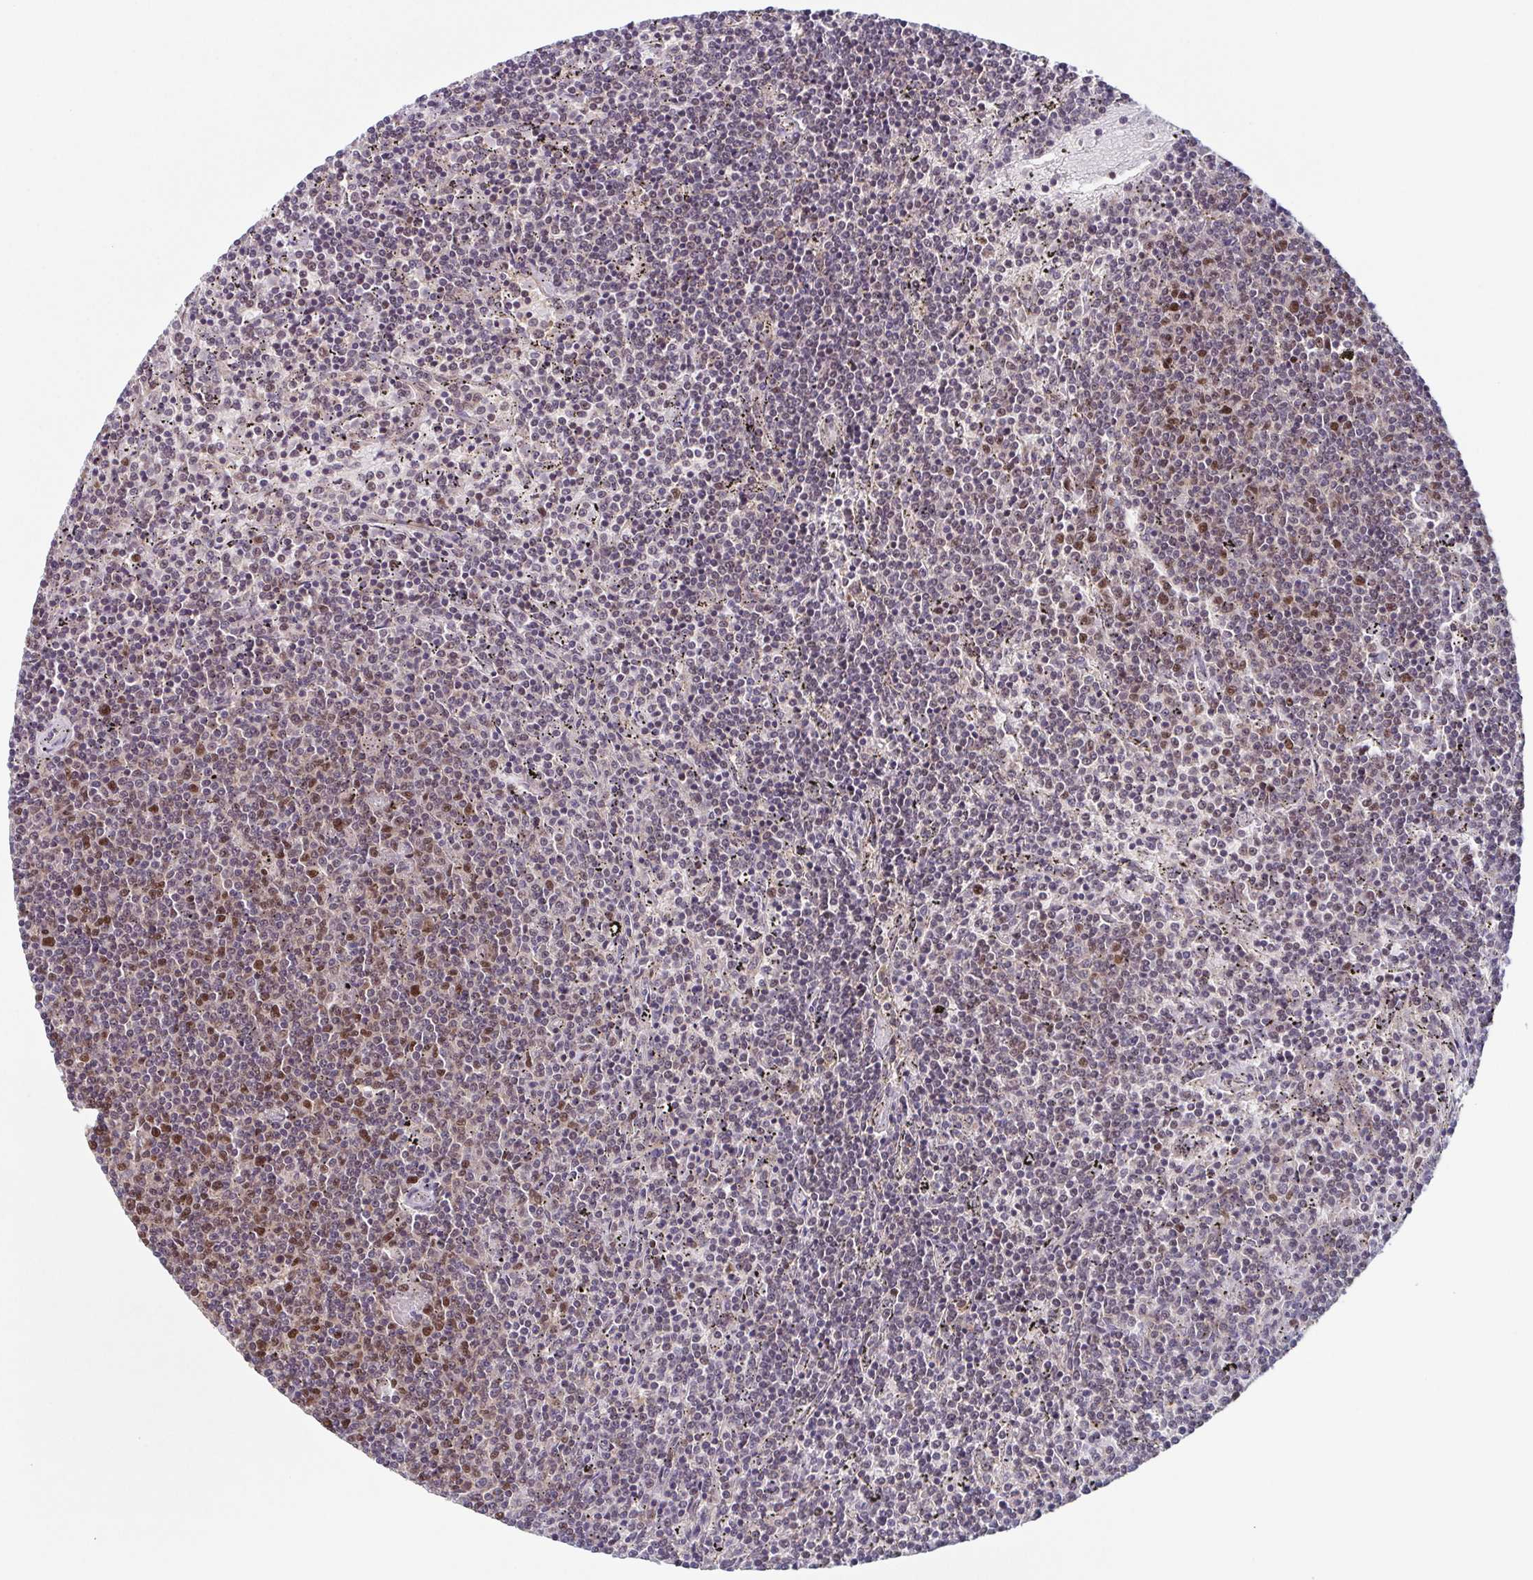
{"staining": {"intensity": "weak", "quantity": "<25%", "location": "nuclear"}, "tissue": "lymphoma", "cell_type": "Tumor cells", "image_type": "cancer", "snomed": [{"axis": "morphology", "description": "Malignant lymphoma, non-Hodgkin's type, Low grade"}, {"axis": "topography", "description": "Spleen"}], "caption": "Immunohistochemistry (IHC) photomicrograph of human malignant lymphoma, non-Hodgkin's type (low-grade) stained for a protein (brown), which reveals no positivity in tumor cells.", "gene": "TTC19", "patient": {"sex": "female", "age": 50}}